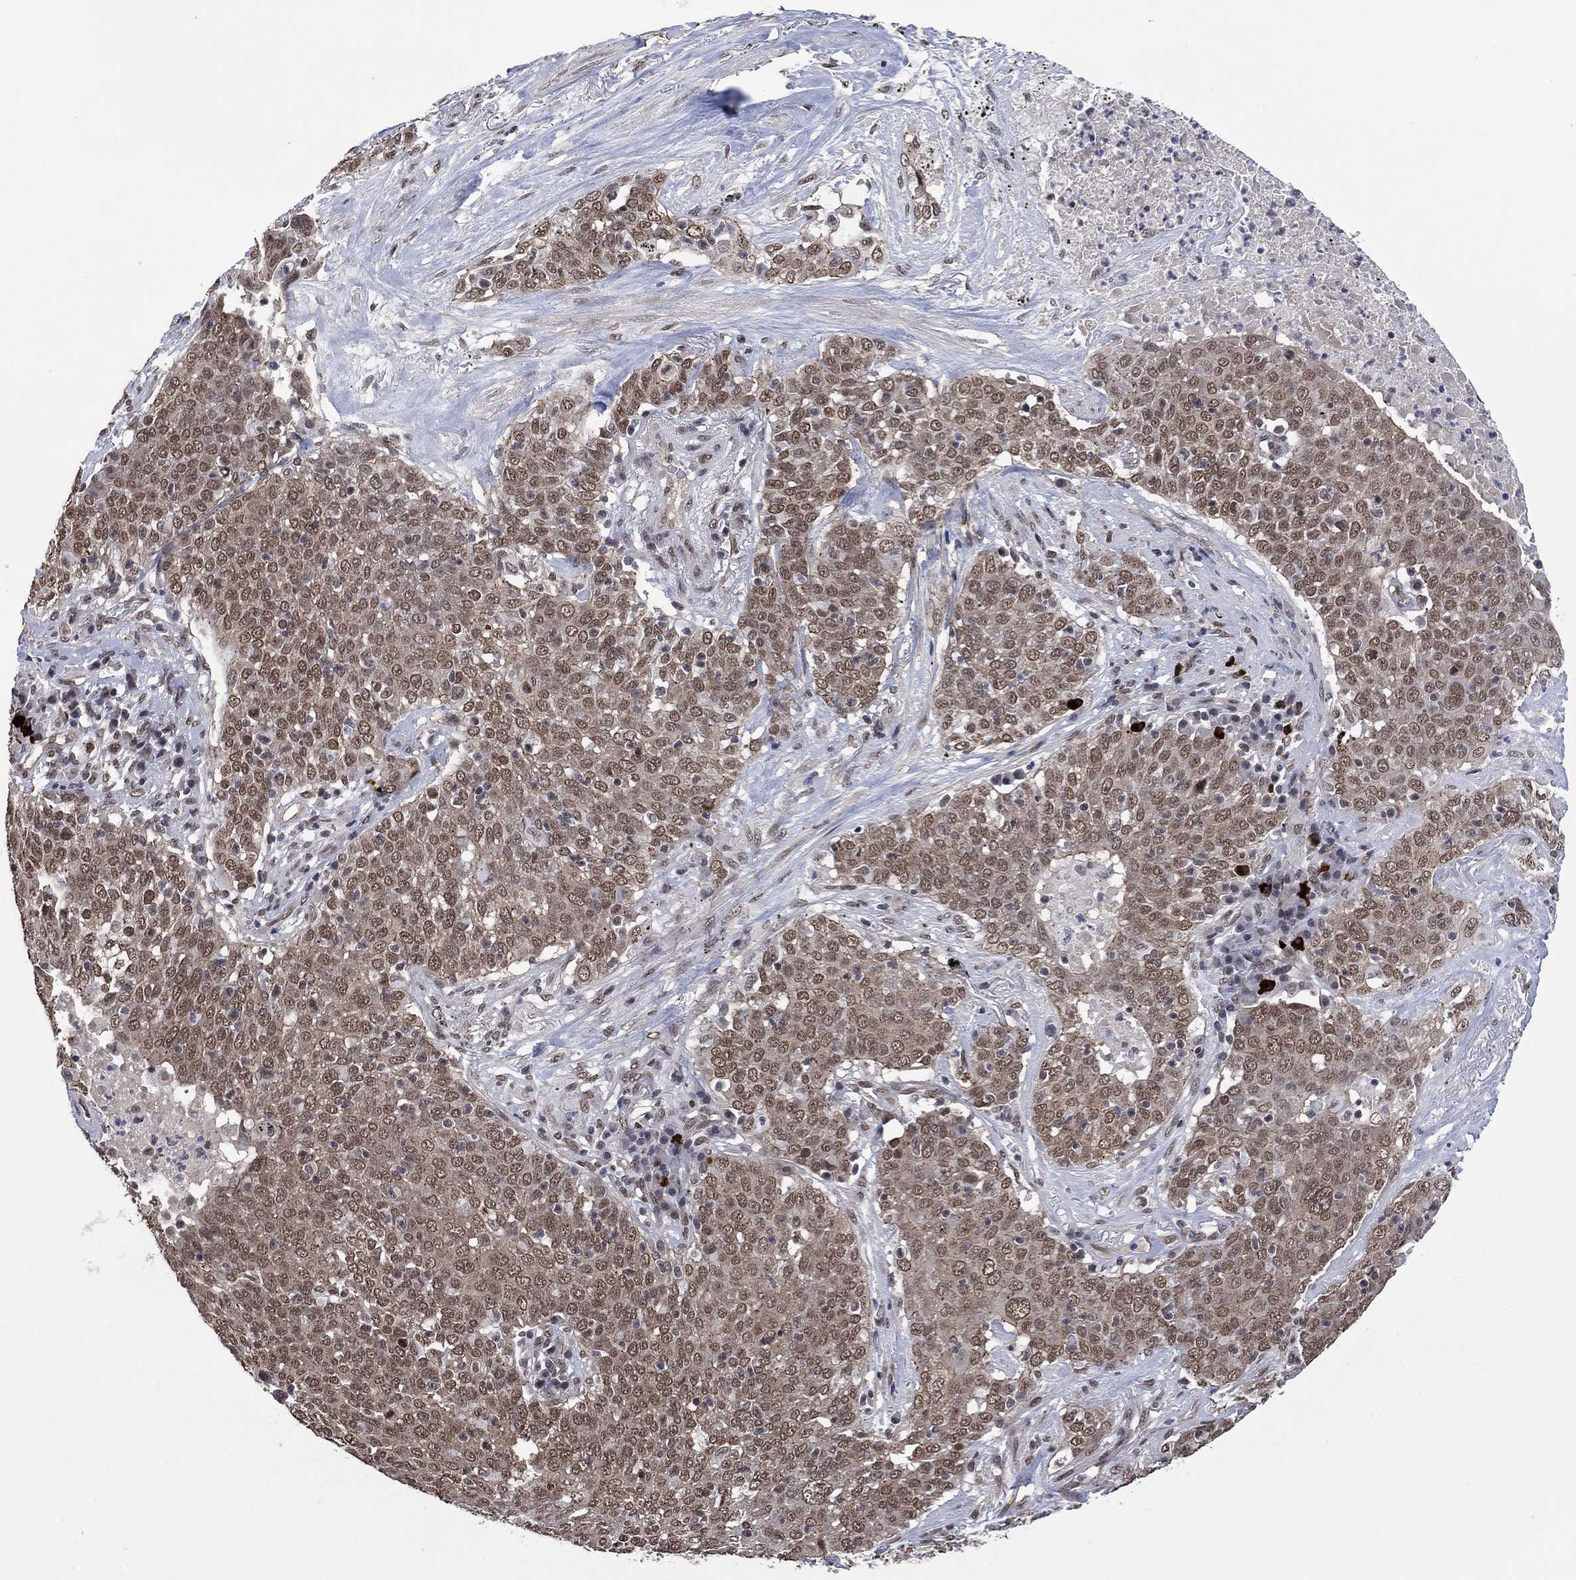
{"staining": {"intensity": "weak", "quantity": "25%-75%", "location": "nuclear"}, "tissue": "lung cancer", "cell_type": "Tumor cells", "image_type": "cancer", "snomed": [{"axis": "morphology", "description": "Squamous cell carcinoma, NOS"}, {"axis": "topography", "description": "Lung"}], "caption": "There is low levels of weak nuclear positivity in tumor cells of squamous cell carcinoma (lung), as demonstrated by immunohistochemical staining (brown color).", "gene": "EHMT1", "patient": {"sex": "male", "age": 82}}